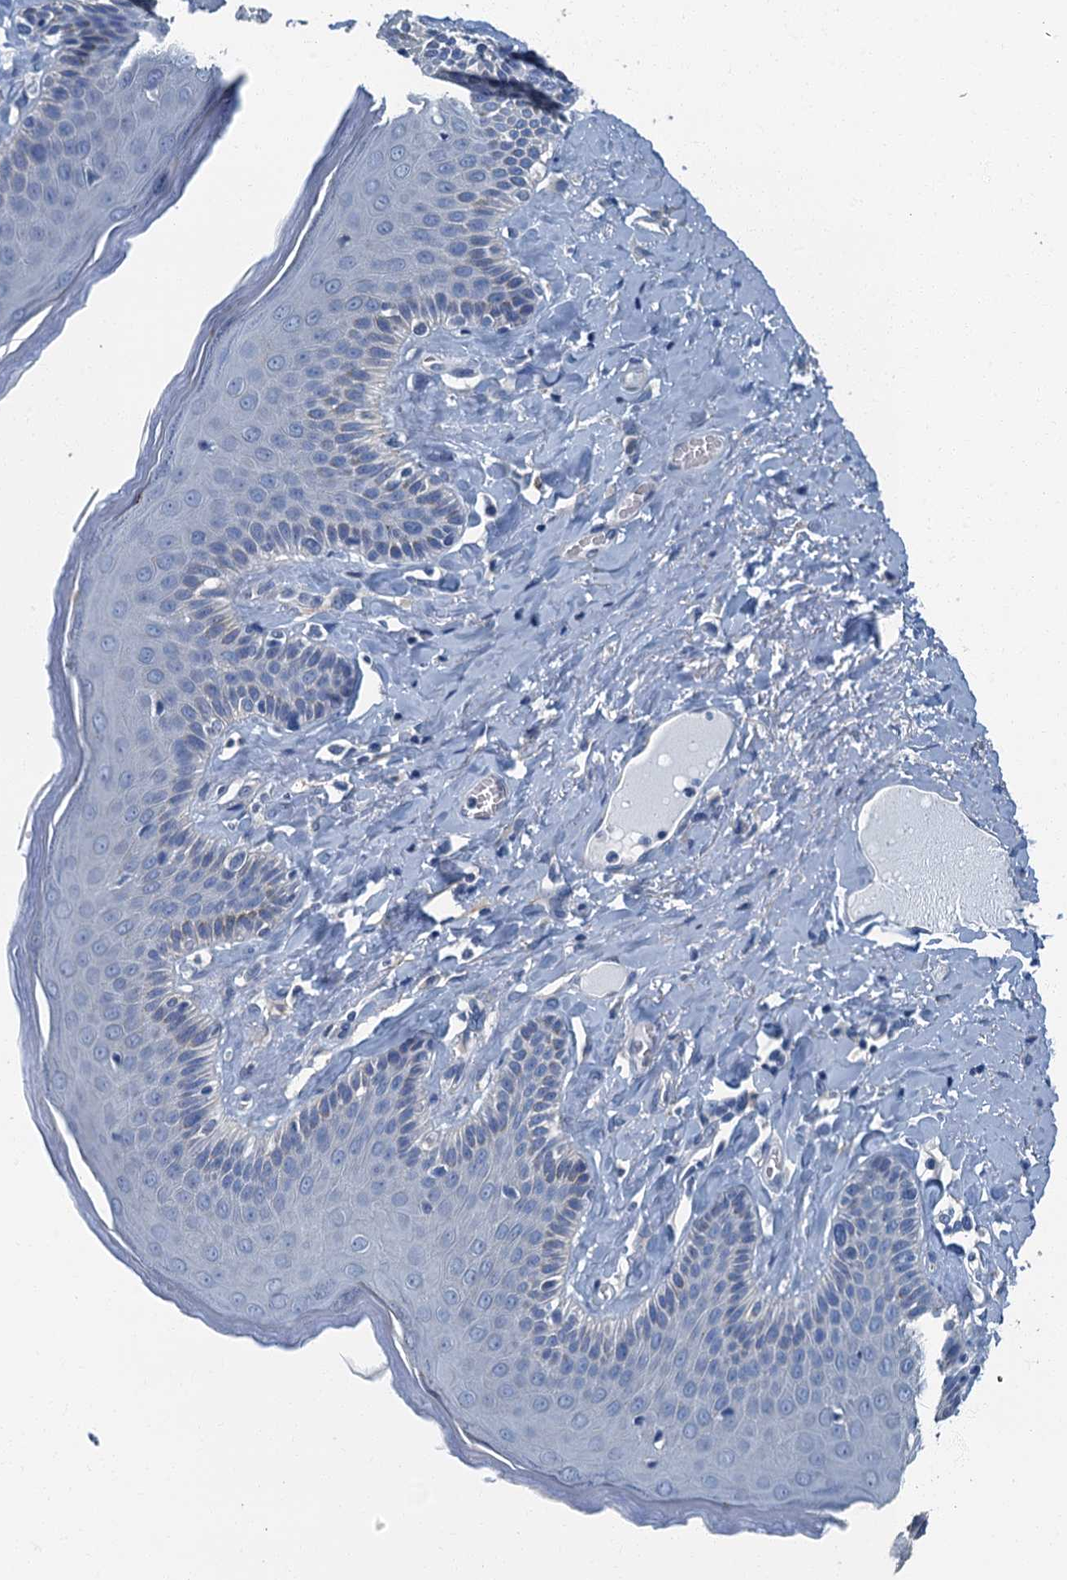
{"staining": {"intensity": "negative", "quantity": "none", "location": "none"}, "tissue": "skin", "cell_type": "Epidermal cells", "image_type": "normal", "snomed": [{"axis": "morphology", "description": "Normal tissue, NOS"}, {"axis": "topography", "description": "Anal"}], "caption": "Skin was stained to show a protein in brown. There is no significant positivity in epidermal cells. The staining was performed using DAB to visualize the protein expression in brown, while the nuclei were stained in blue with hematoxylin (Magnification: 20x).", "gene": "GADL1", "patient": {"sex": "male", "age": 69}}